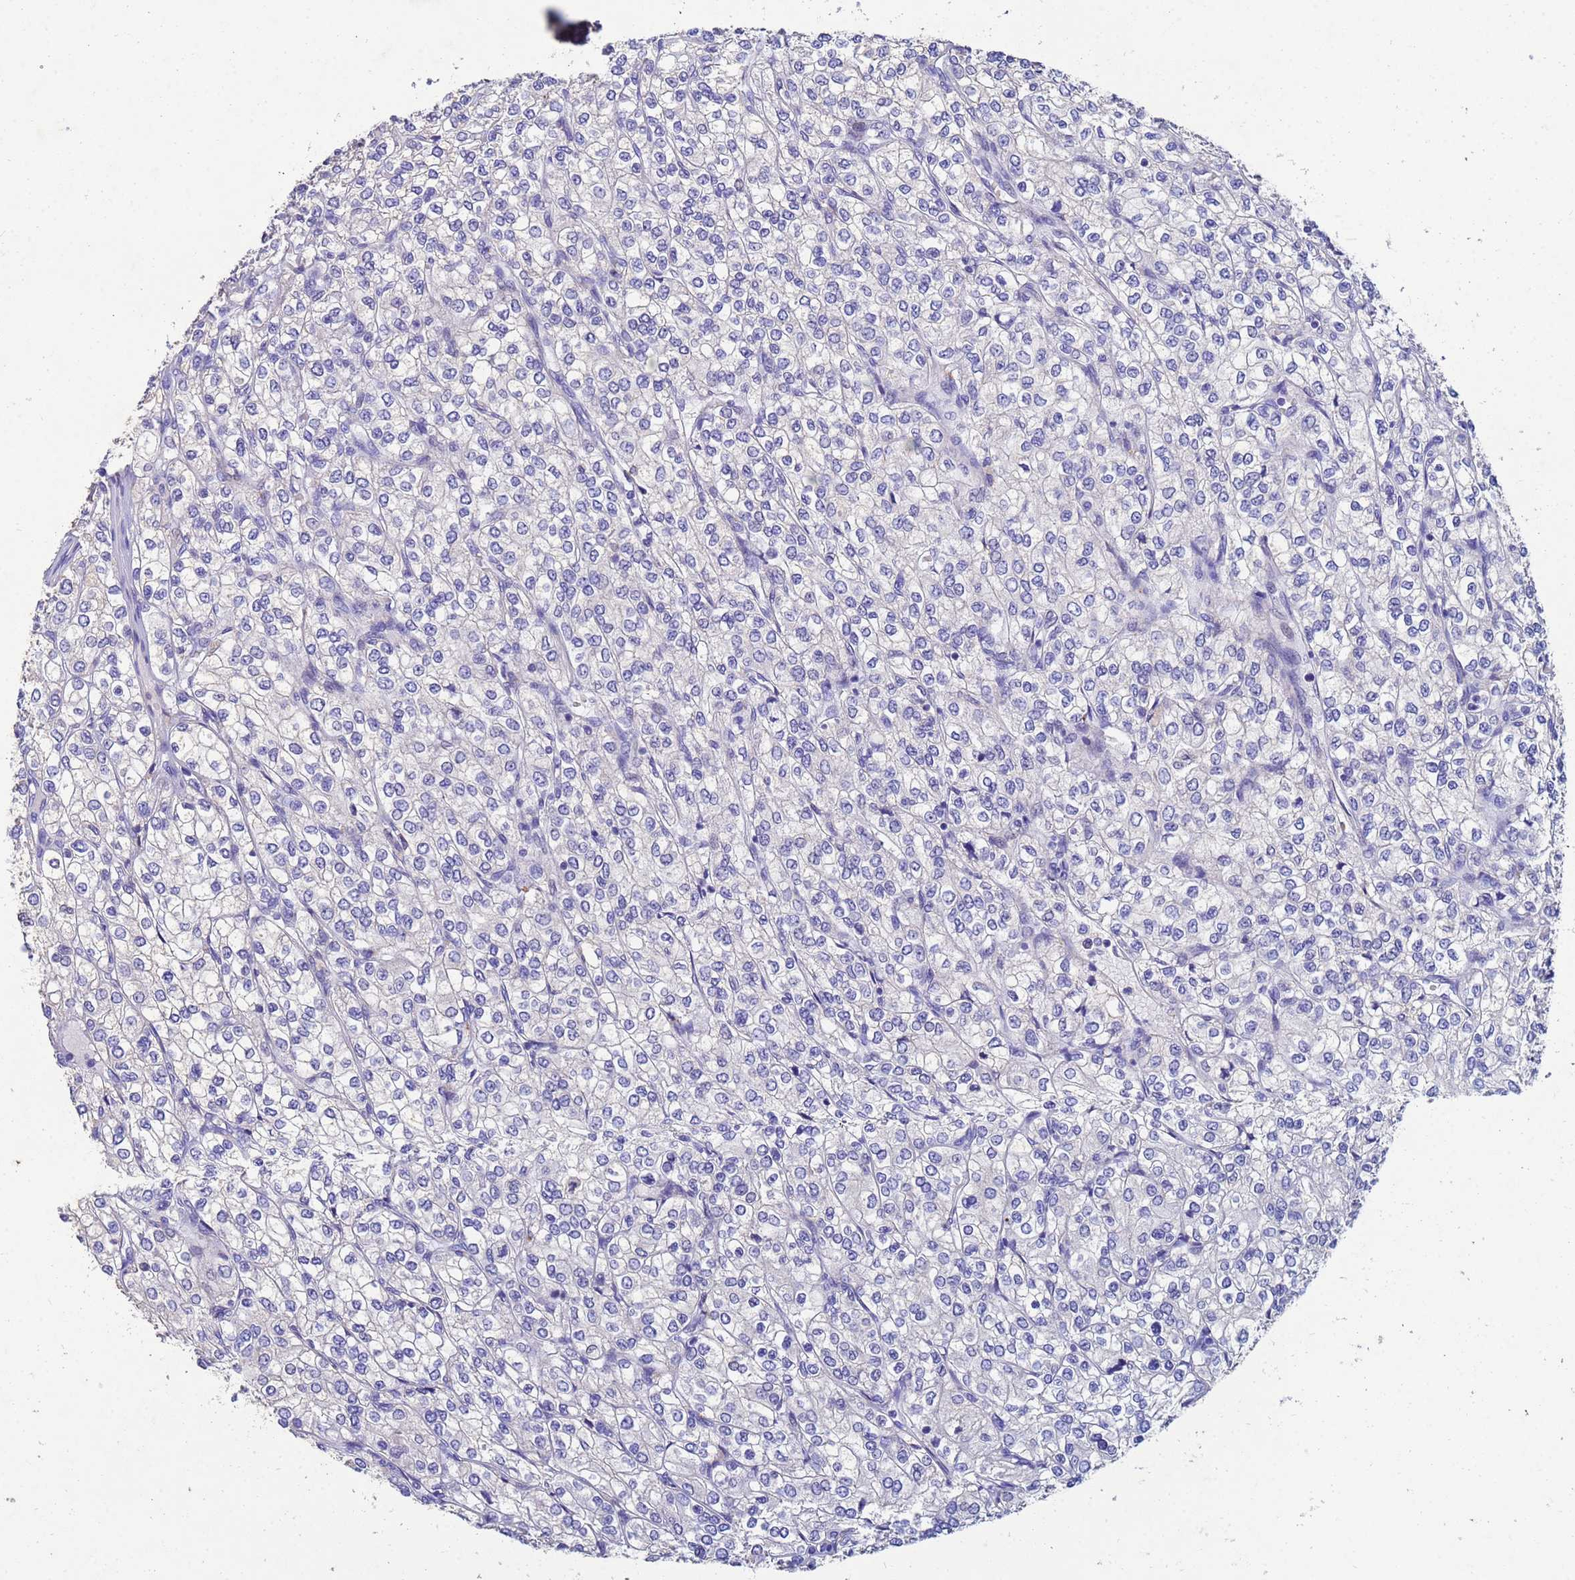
{"staining": {"intensity": "negative", "quantity": "none", "location": "none"}, "tissue": "renal cancer", "cell_type": "Tumor cells", "image_type": "cancer", "snomed": [{"axis": "morphology", "description": "Adenocarcinoma, NOS"}, {"axis": "topography", "description": "Kidney"}], "caption": "Protein analysis of adenocarcinoma (renal) exhibits no significant positivity in tumor cells.", "gene": "CSTB", "patient": {"sex": "male", "age": 80}}